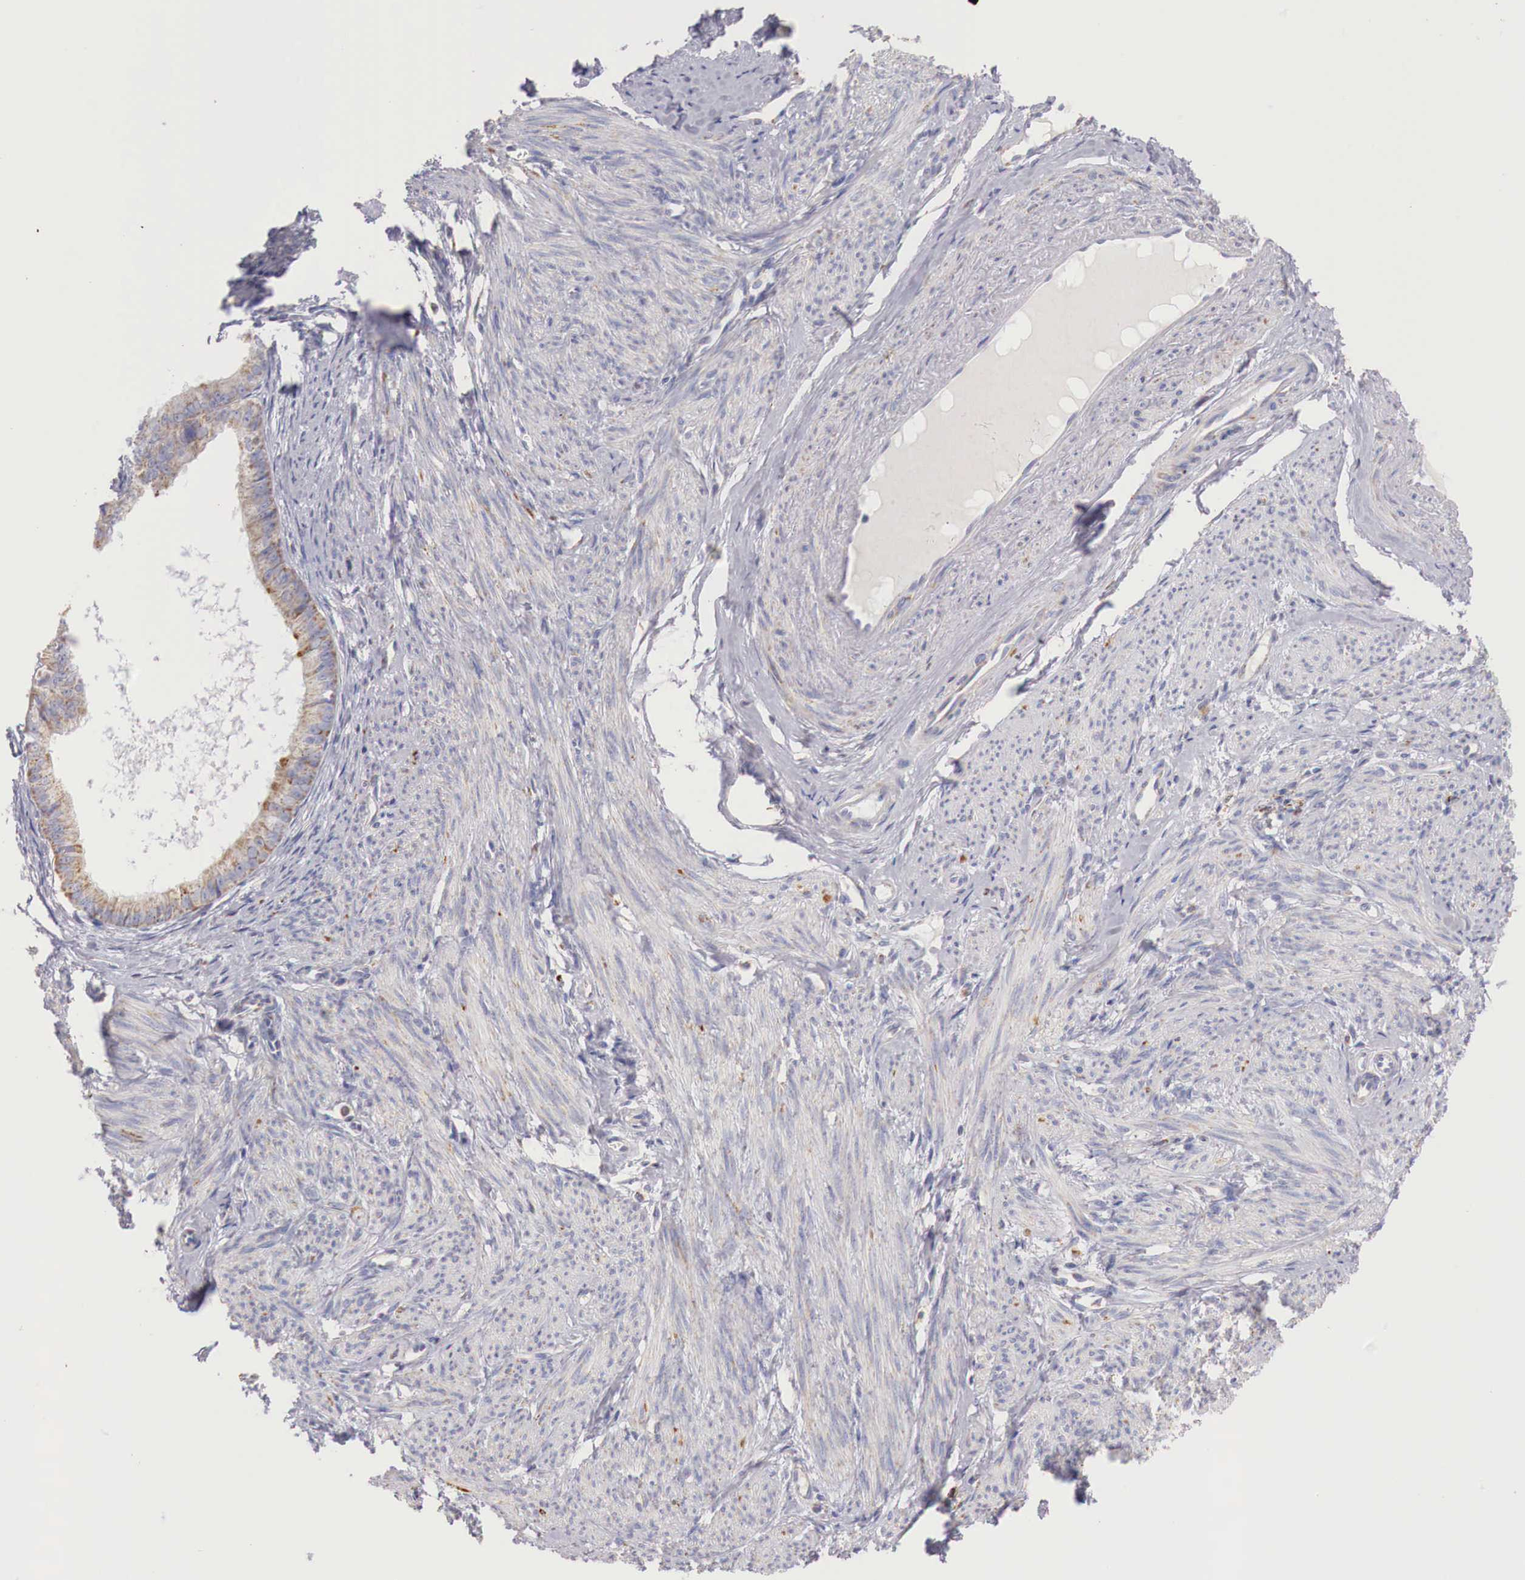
{"staining": {"intensity": "moderate", "quantity": "25%-75%", "location": "cytoplasmic/membranous"}, "tissue": "endometrial cancer", "cell_type": "Tumor cells", "image_type": "cancer", "snomed": [{"axis": "morphology", "description": "Adenocarcinoma, NOS"}, {"axis": "topography", "description": "Endometrium"}], "caption": "Immunohistochemical staining of endometrial cancer (adenocarcinoma) shows medium levels of moderate cytoplasmic/membranous protein expression in approximately 25%-75% of tumor cells.", "gene": "IDH3G", "patient": {"sex": "female", "age": 76}}